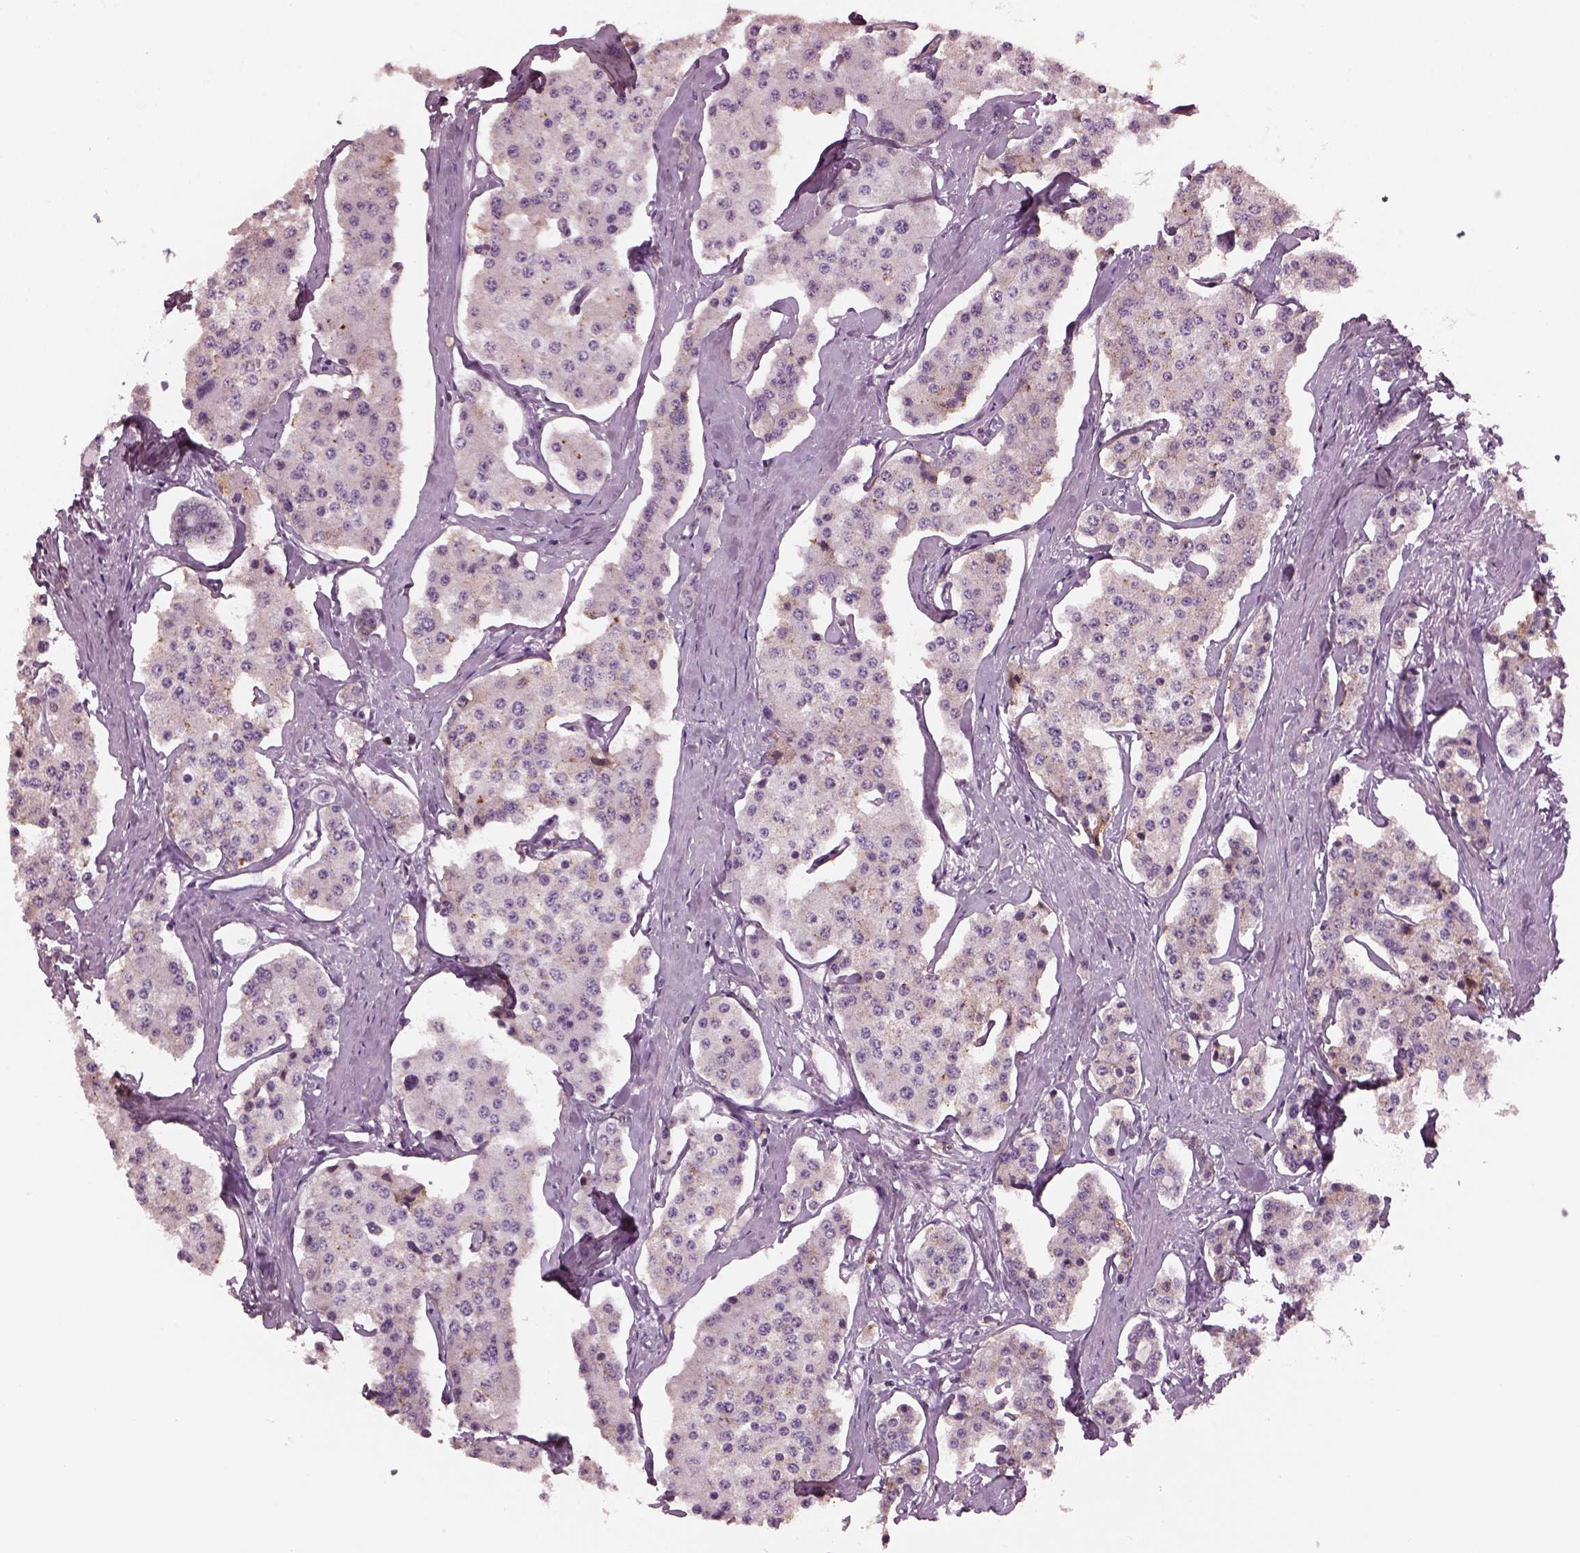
{"staining": {"intensity": "negative", "quantity": "none", "location": "none"}, "tissue": "carcinoid", "cell_type": "Tumor cells", "image_type": "cancer", "snomed": [{"axis": "morphology", "description": "Carcinoid, malignant, NOS"}, {"axis": "topography", "description": "Small intestine"}], "caption": "The micrograph exhibits no staining of tumor cells in carcinoid (malignant).", "gene": "SRI", "patient": {"sex": "female", "age": 65}}